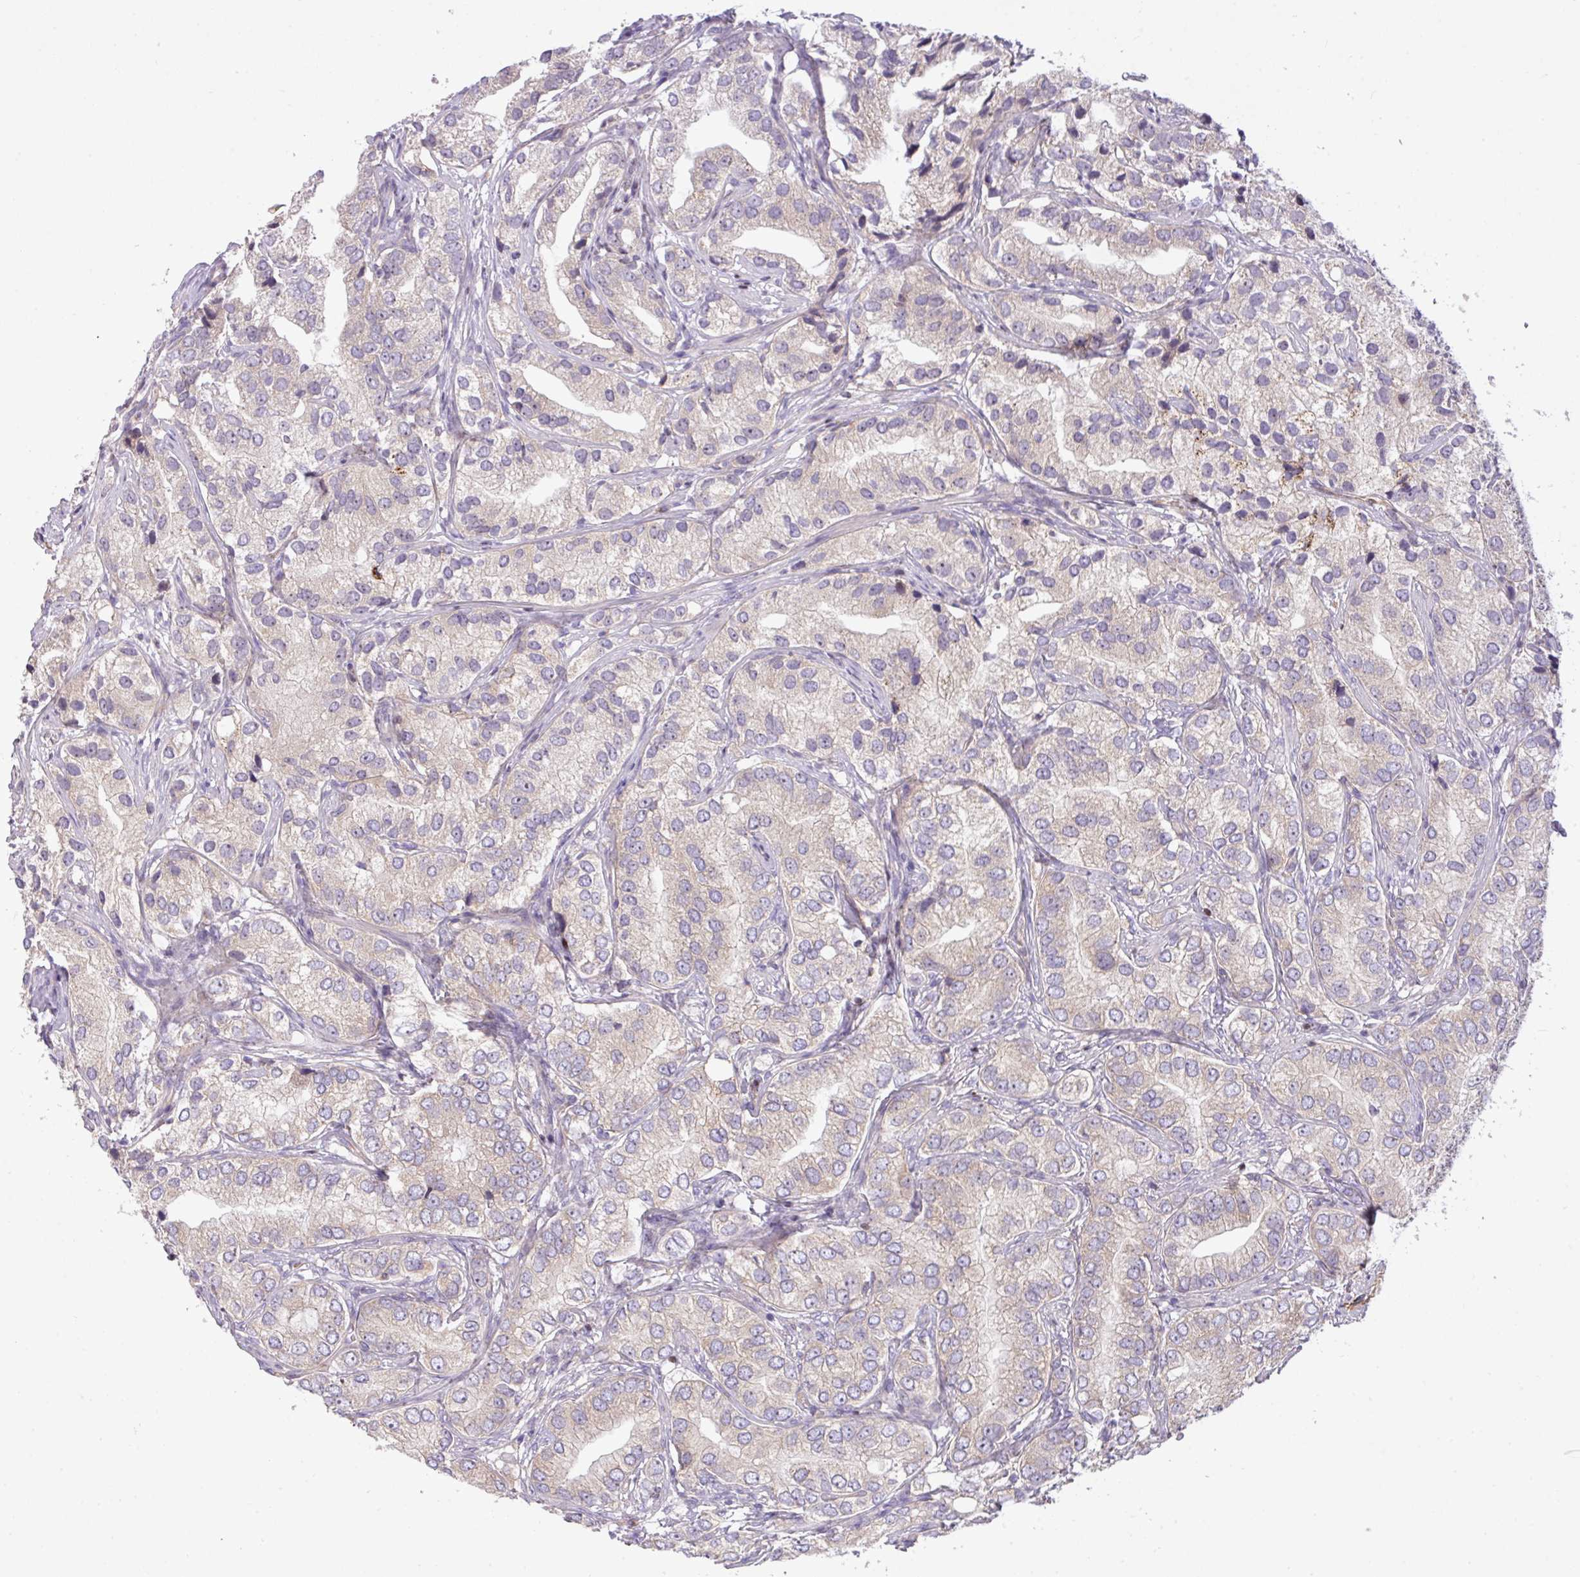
{"staining": {"intensity": "weak", "quantity": ">75%", "location": "cytoplasmic/membranous"}, "tissue": "prostate cancer", "cell_type": "Tumor cells", "image_type": "cancer", "snomed": [{"axis": "morphology", "description": "Adenocarcinoma, High grade"}, {"axis": "topography", "description": "Prostate"}], "caption": "Immunohistochemical staining of human prostate adenocarcinoma (high-grade) shows low levels of weak cytoplasmic/membranous protein expression in approximately >75% of tumor cells.", "gene": "ZNF394", "patient": {"sex": "male", "age": 82}}